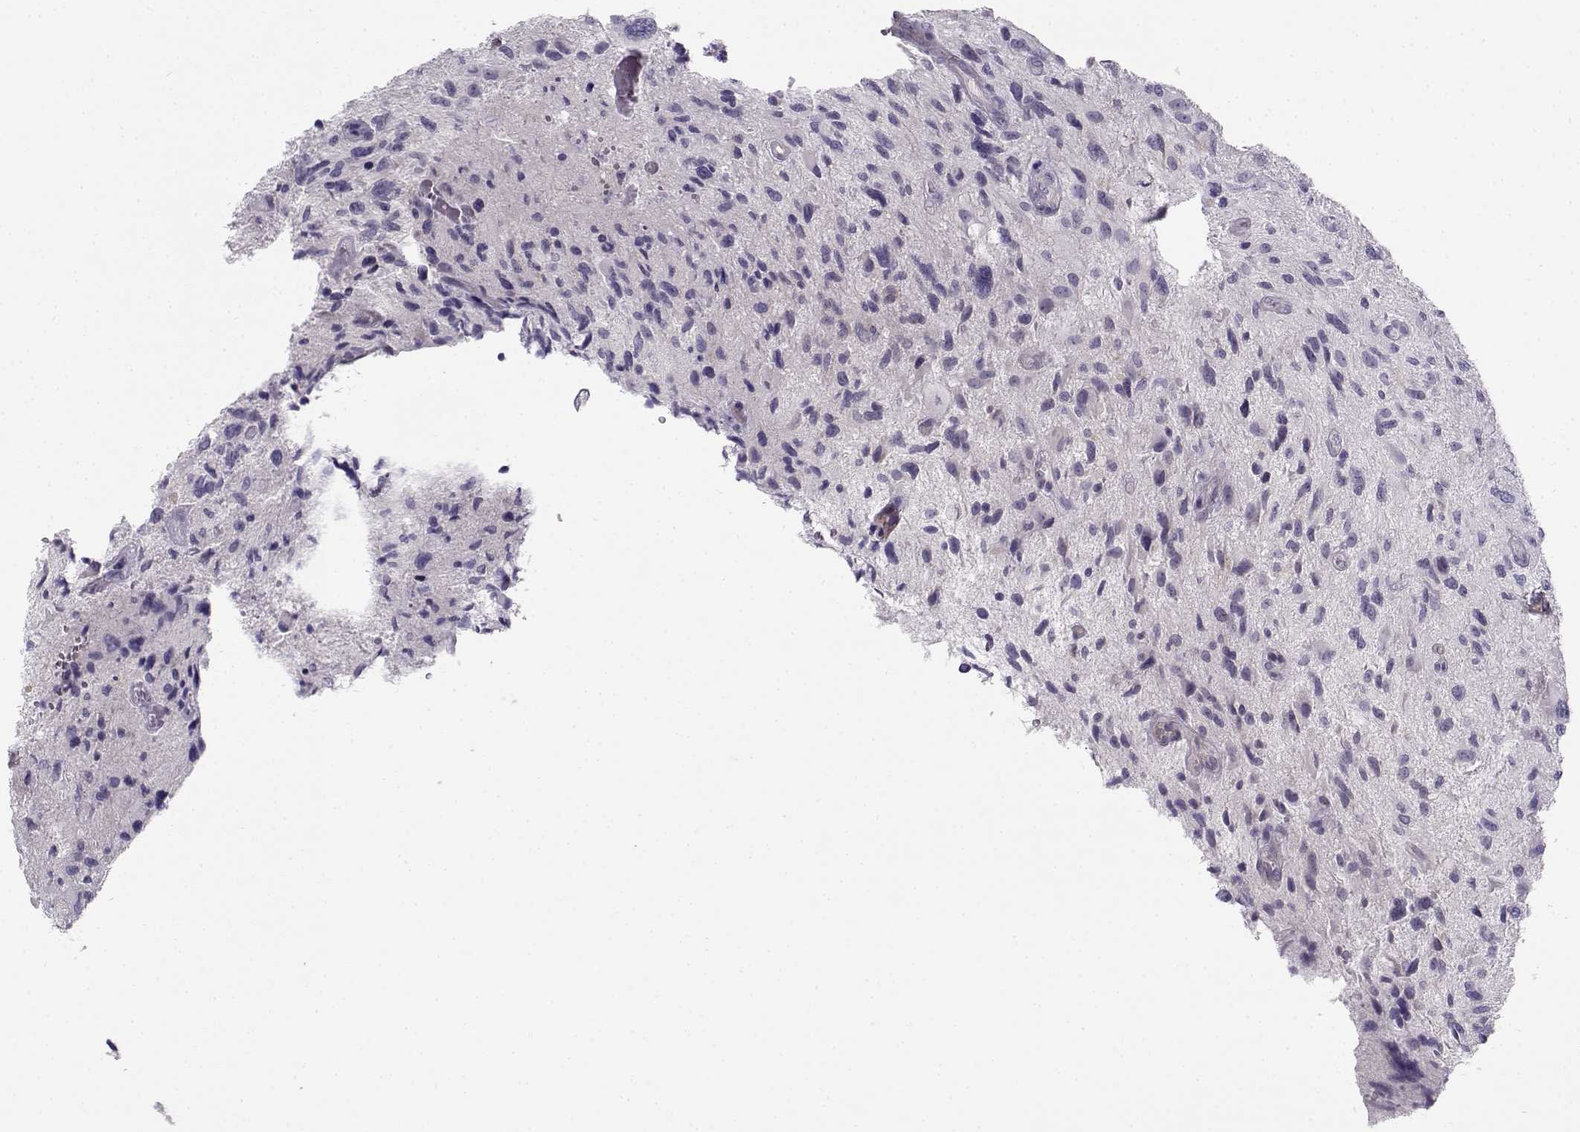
{"staining": {"intensity": "negative", "quantity": "none", "location": "none"}, "tissue": "glioma", "cell_type": "Tumor cells", "image_type": "cancer", "snomed": [{"axis": "morphology", "description": "Glioma, malignant, NOS"}, {"axis": "morphology", "description": "Glioma, malignant, High grade"}, {"axis": "topography", "description": "Brain"}], "caption": "Tumor cells are negative for brown protein staining in high-grade glioma (malignant).", "gene": "MYO1A", "patient": {"sex": "female", "age": 71}}